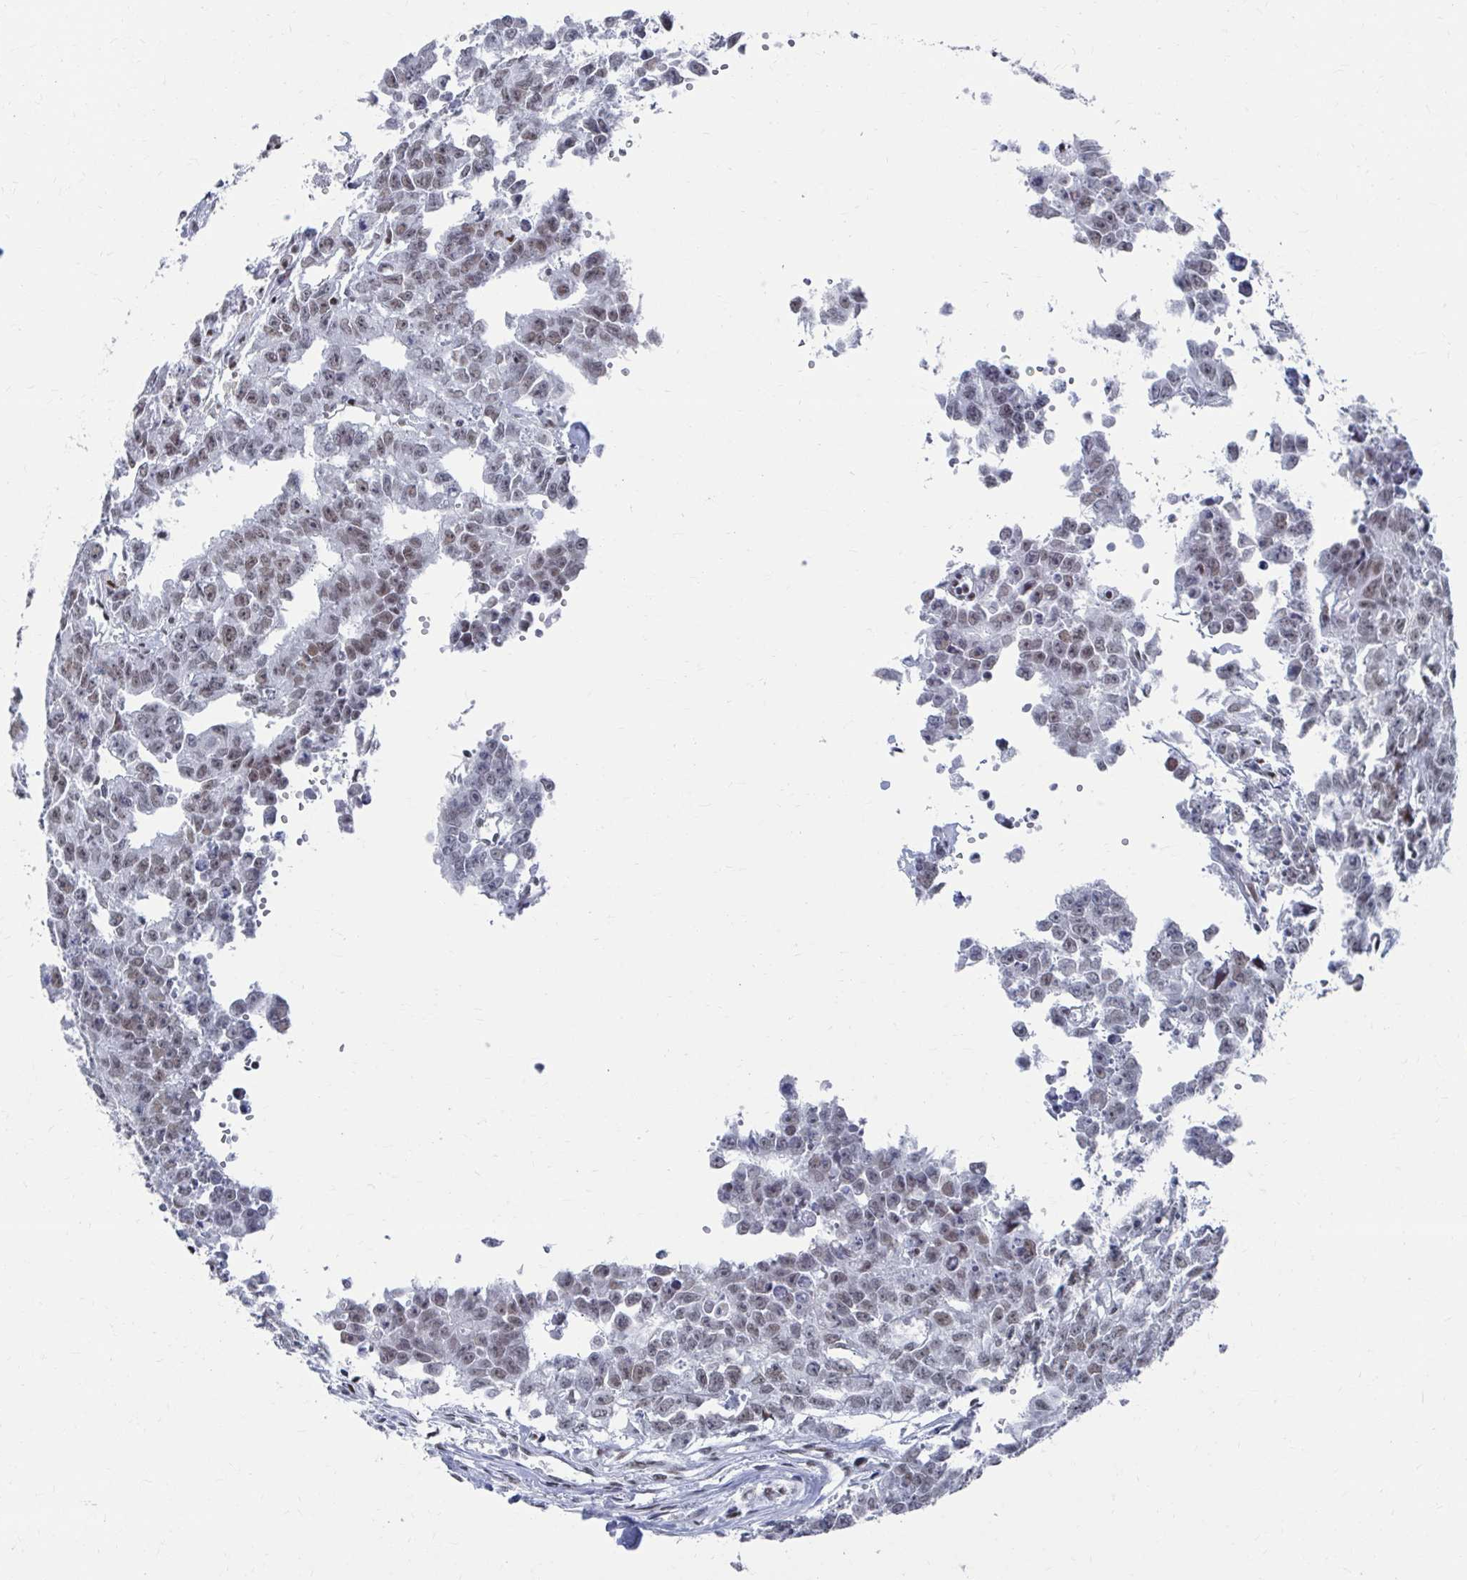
{"staining": {"intensity": "weak", "quantity": ">75%", "location": "nuclear"}, "tissue": "testis cancer", "cell_type": "Tumor cells", "image_type": "cancer", "snomed": [{"axis": "morphology", "description": "Carcinoma, Embryonal, NOS"}, {"axis": "morphology", "description": "Teratoma, malignant, NOS"}, {"axis": "topography", "description": "Testis"}], "caption": "Testis cancer stained with IHC reveals weak nuclear staining in about >75% of tumor cells. Immunohistochemistry (ihc) stains the protein in brown and the nuclei are stained blue.", "gene": "CDIN1", "patient": {"sex": "male", "age": 24}}